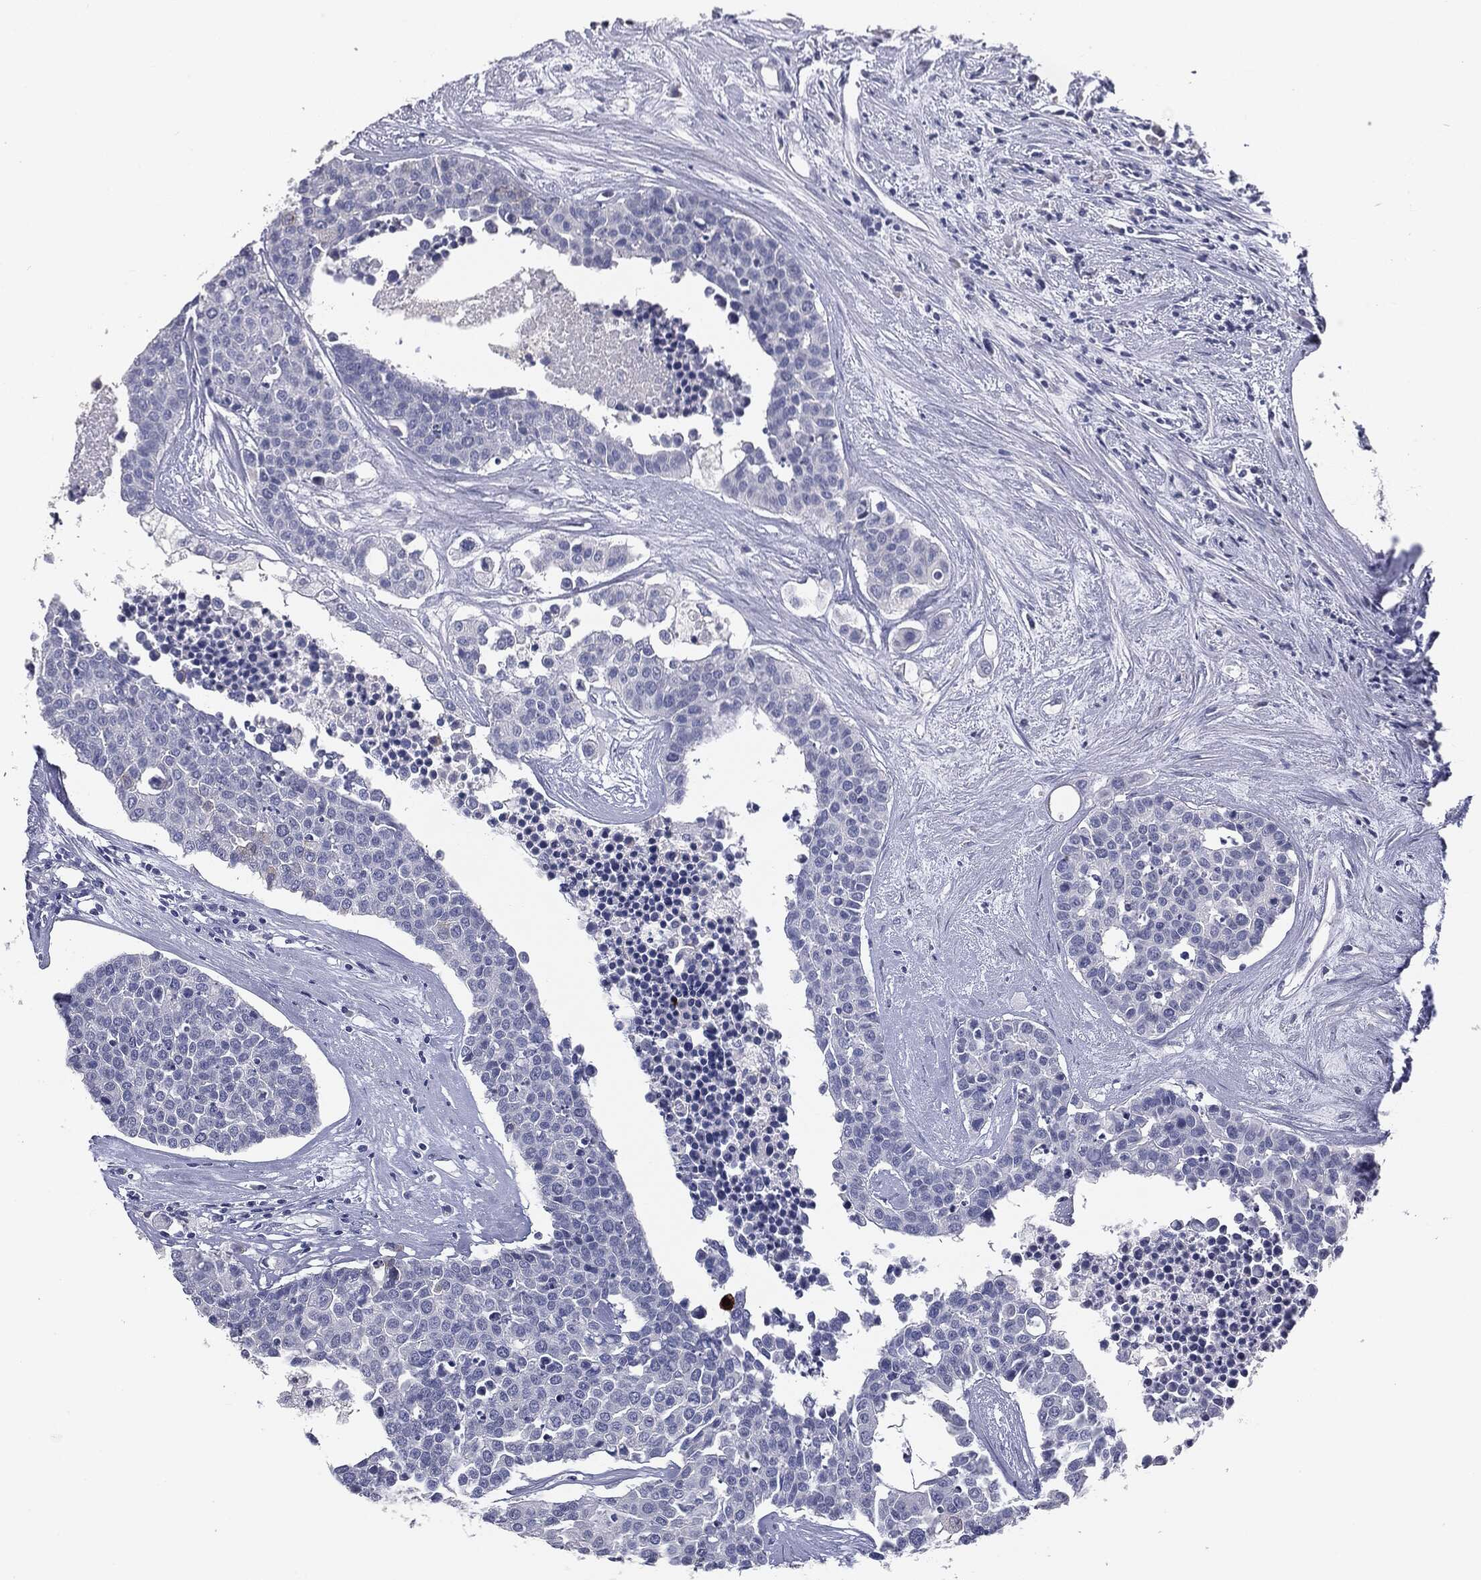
{"staining": {"intensity": "negative", "quantity": "none", "location": "none"}, "tissue": "carcinoid", "cell_type": "Tumor cells", "image_type": "cancer", "snomed": [{"axis": "morphology", "description": "Carcinoid, malignant, NOS"}, {"axis": "topography", "description": "Colon"}], "caption": "The image exhibits no staining of tumor cells in carcinoid (malignant).", "gene": "MUC1", "patient": {"sex": "male", "age": 81}}